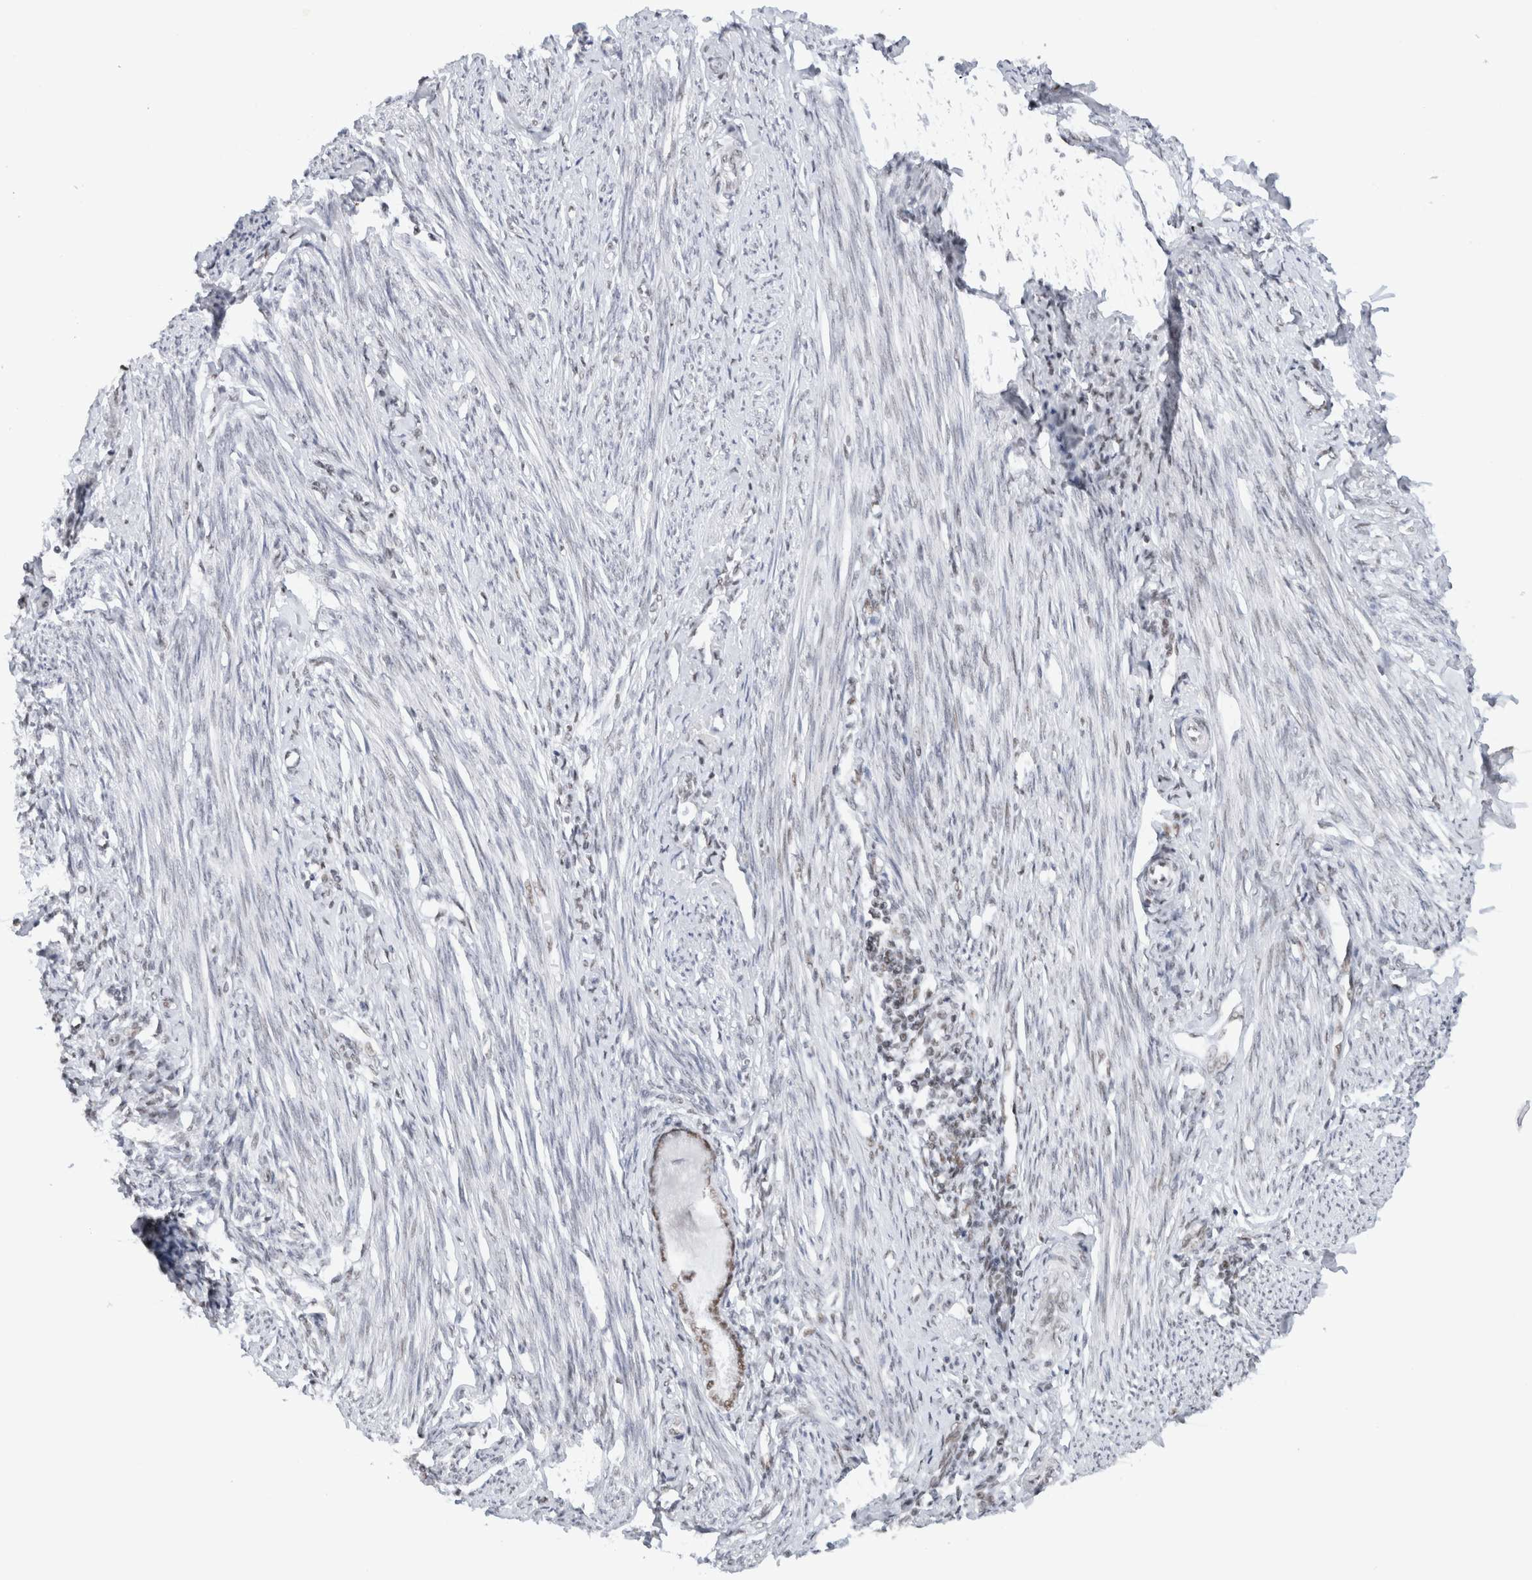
{"staining": {"intensity": "moderate", "quantity": "25%-75%", "location": "nuclear"}, "tissue": "endometrium", "cell_type": "Cells in endometrial stroma", "image_type": "normal", "snomed": [{"axis": "morphology", "description": "Normal tissue, NOS"}, {"axis": "topography", "description": "Endometrium"}], "caption": "The photomicrograph exhibits immunohistochemical staining of benign endometrium. There is moderate nuclear staining is identified in approximately 25%-75% of cells in endometrial stroma. (DAB = brown stain, brightfield microscopy at high magnification).", "gene": "COPS7A", "patient": {"sex": "female", "age": 56}}